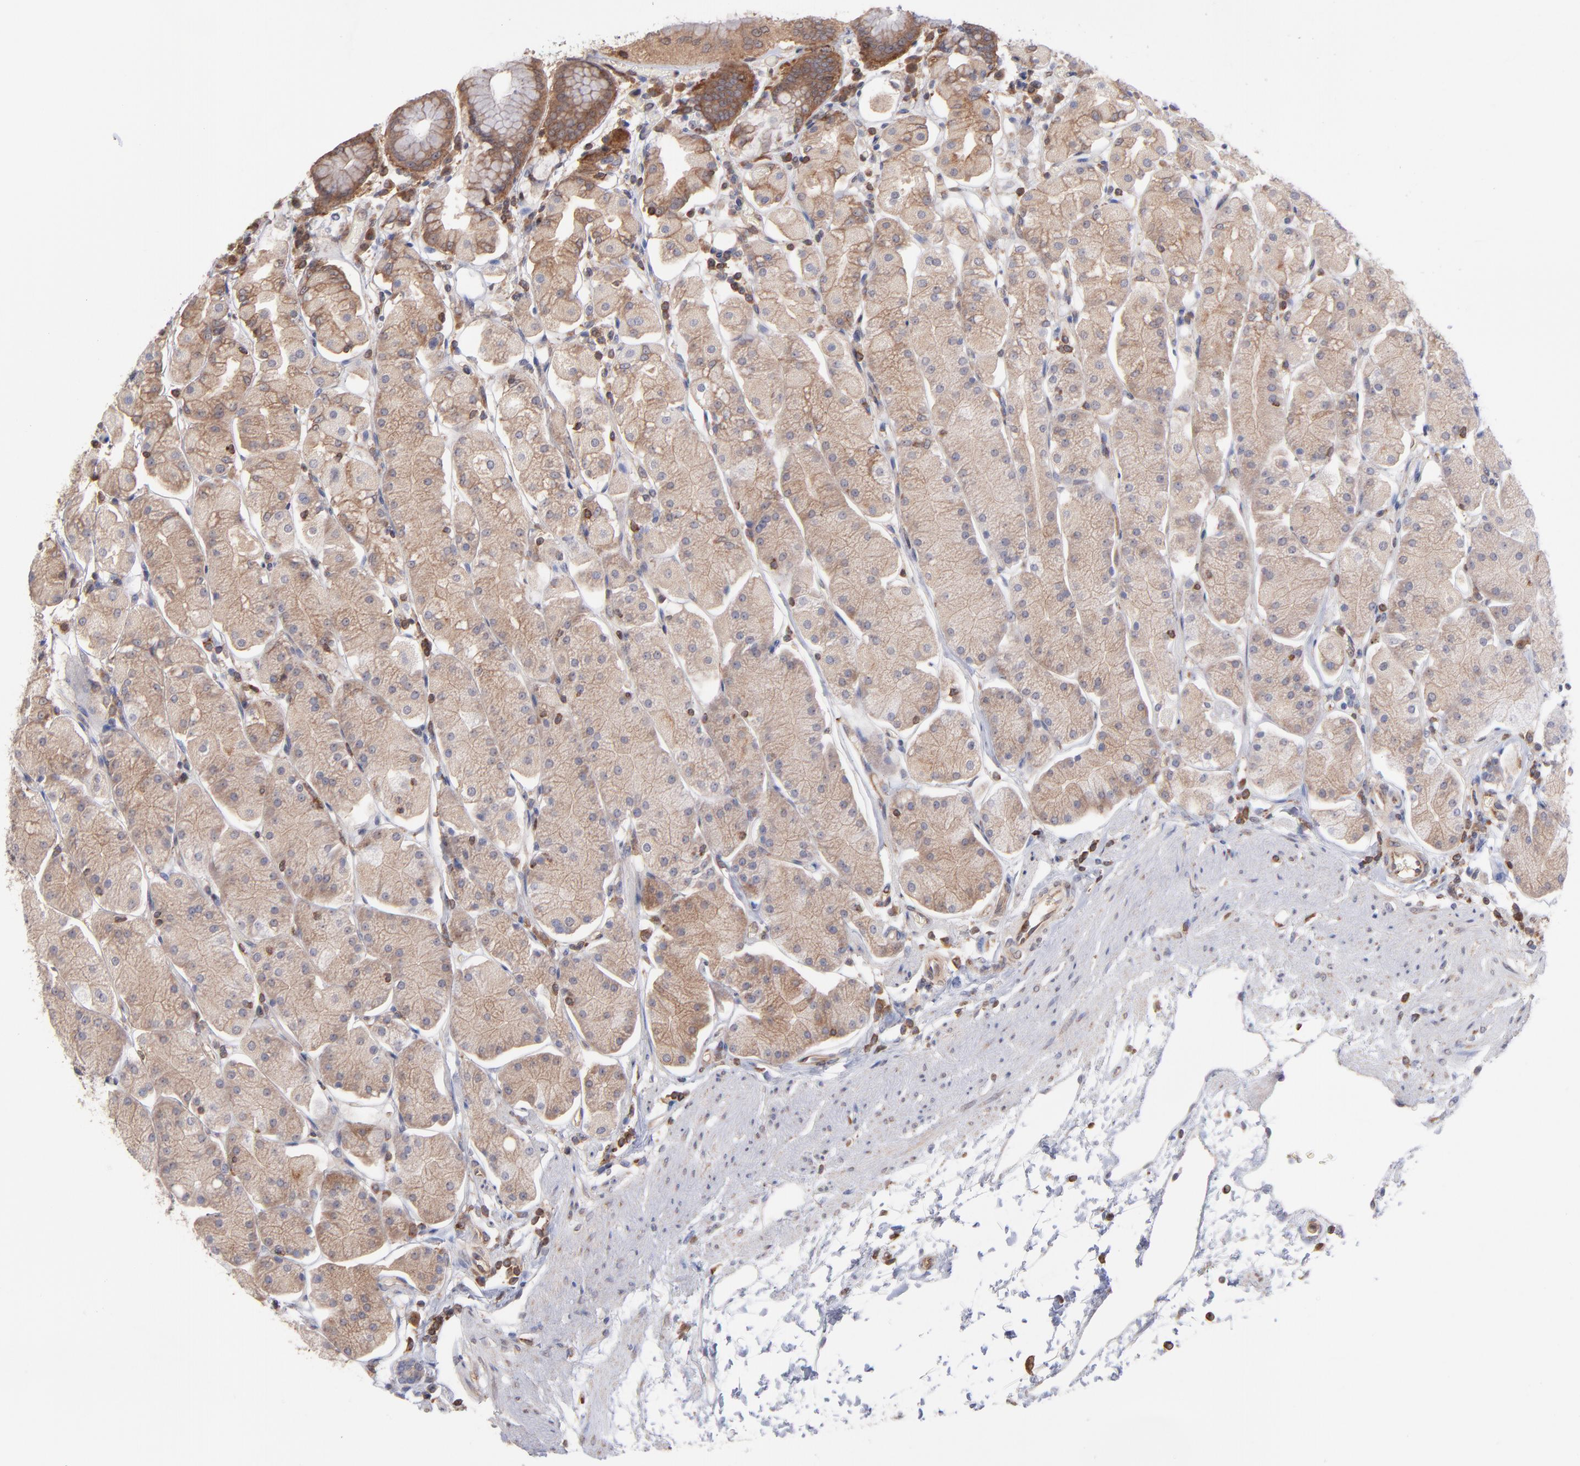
{"staining": {"intensity": "moderate", "quantity": ">75%", "location": "cytoplasmic/membranous"}, "tissue": "stomach", "cell_type": "Glandular cells", "image_type": "normal", "snomed": [{"axis": "morphology", "description": "Normal tissue, NOS"}, {"axis": "topography", "description": "Stomach, upper"}, {"axis": "topography", "description": "Stomach"}], "caption": "Glandular cells show medium levels of moderate cytoplasmic/membranous expression in approximately >75% of cells in normal human stomach.", "gene": "MAPRE1", "patient": {"sex": "male", "age": 76}}